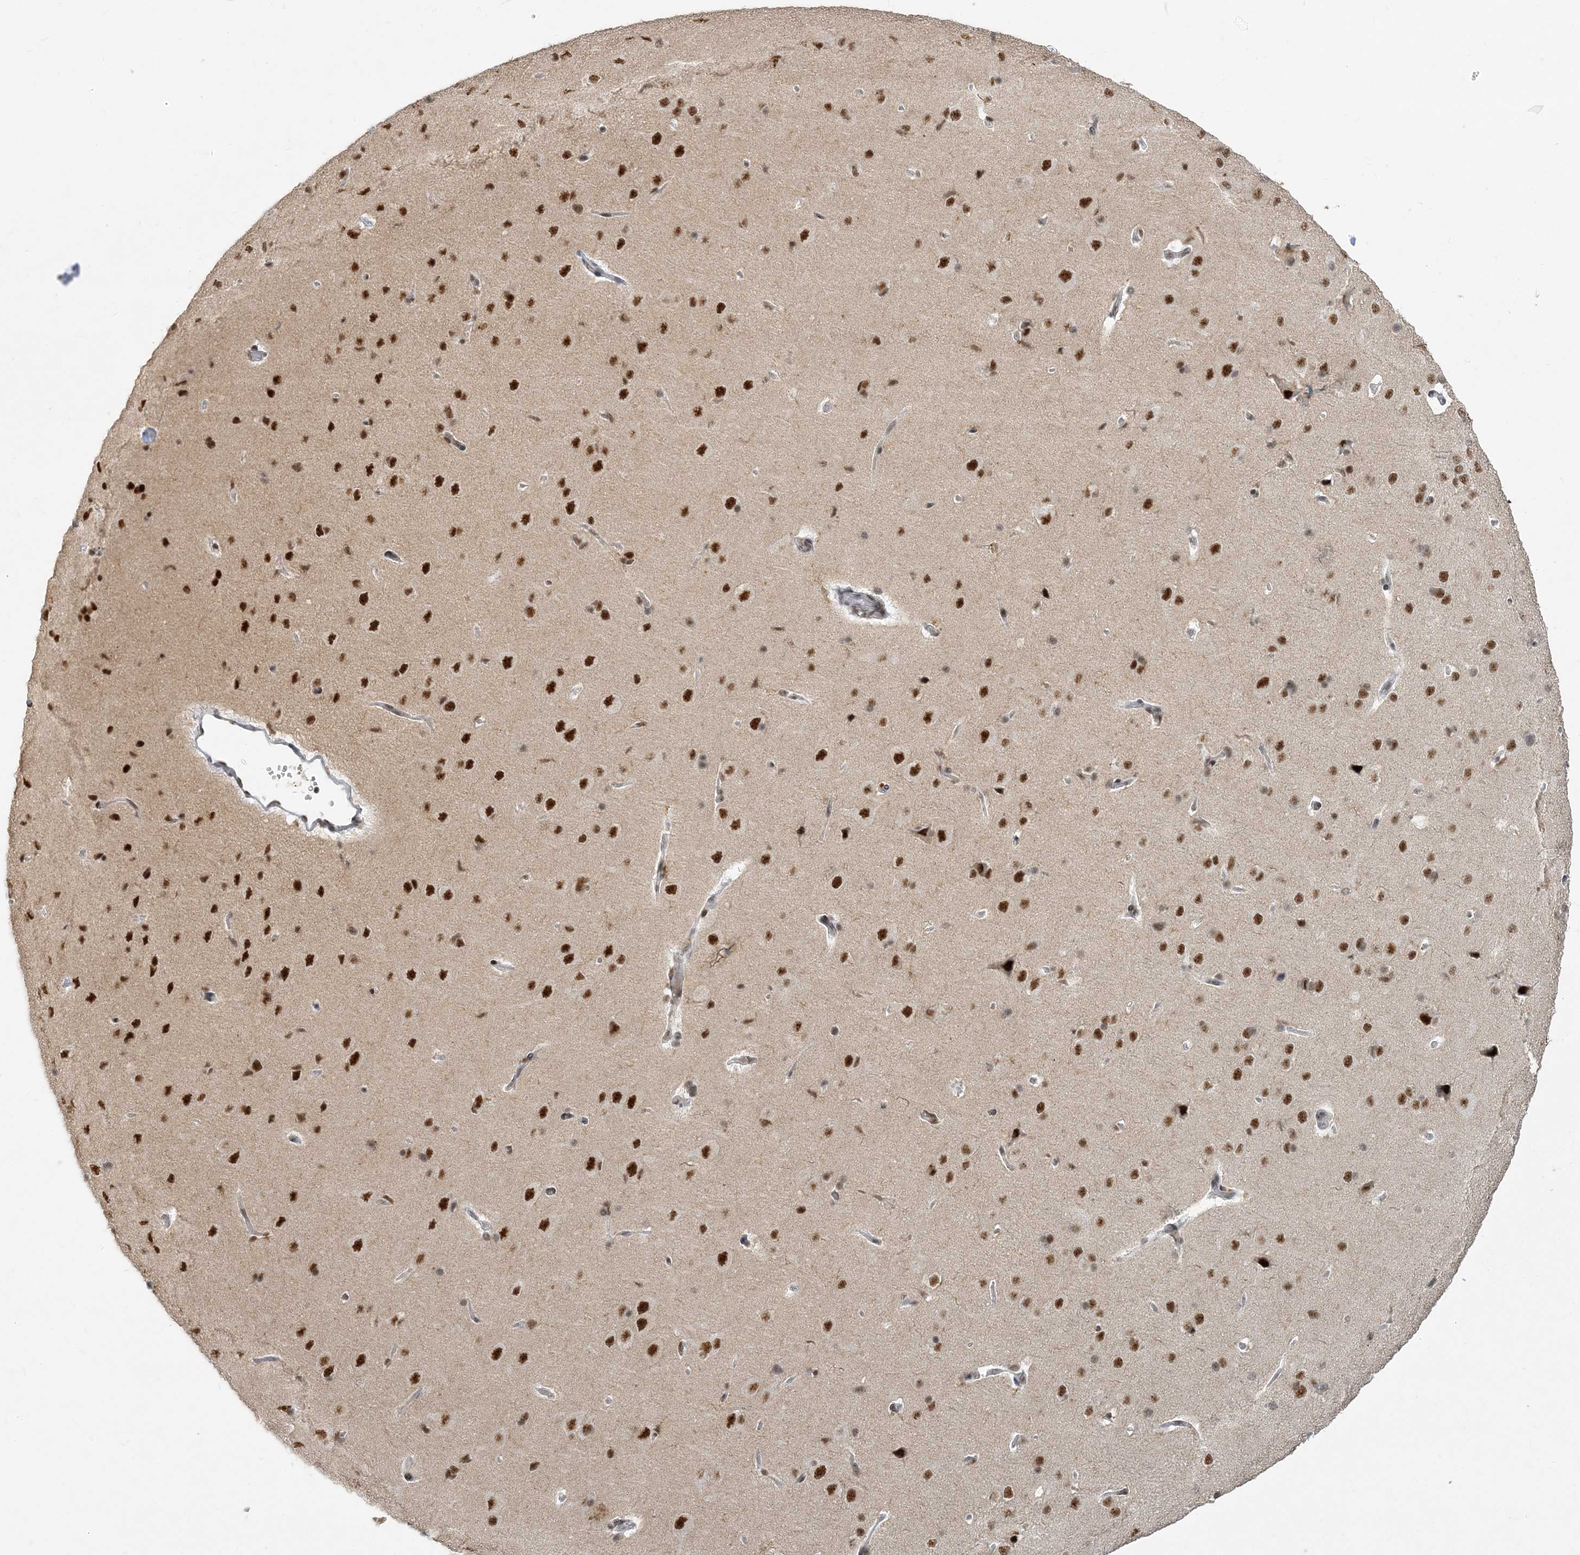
{"staining": {"intensity": "moderate", "quantity": "25%-75%", "location": "nuclear"}, "tissue": "cerebral cortex", "cell_type": "Endothelial cells", "image_type": "normal", "snomed": [{"axis": "morphology", "description": "Normal tissue, NOS"}, {"axis": "topography", "description": "Cerebral cortex"}], "caption": "Immunohistochemical staining of unremarkable human cerebral cortex demonstrates medium levels of moderate nuclear staining in approximately 25%-75% of endothelial cells.", "gene": "PLRG1", "patient": {"sex": "male", "age": 62}}